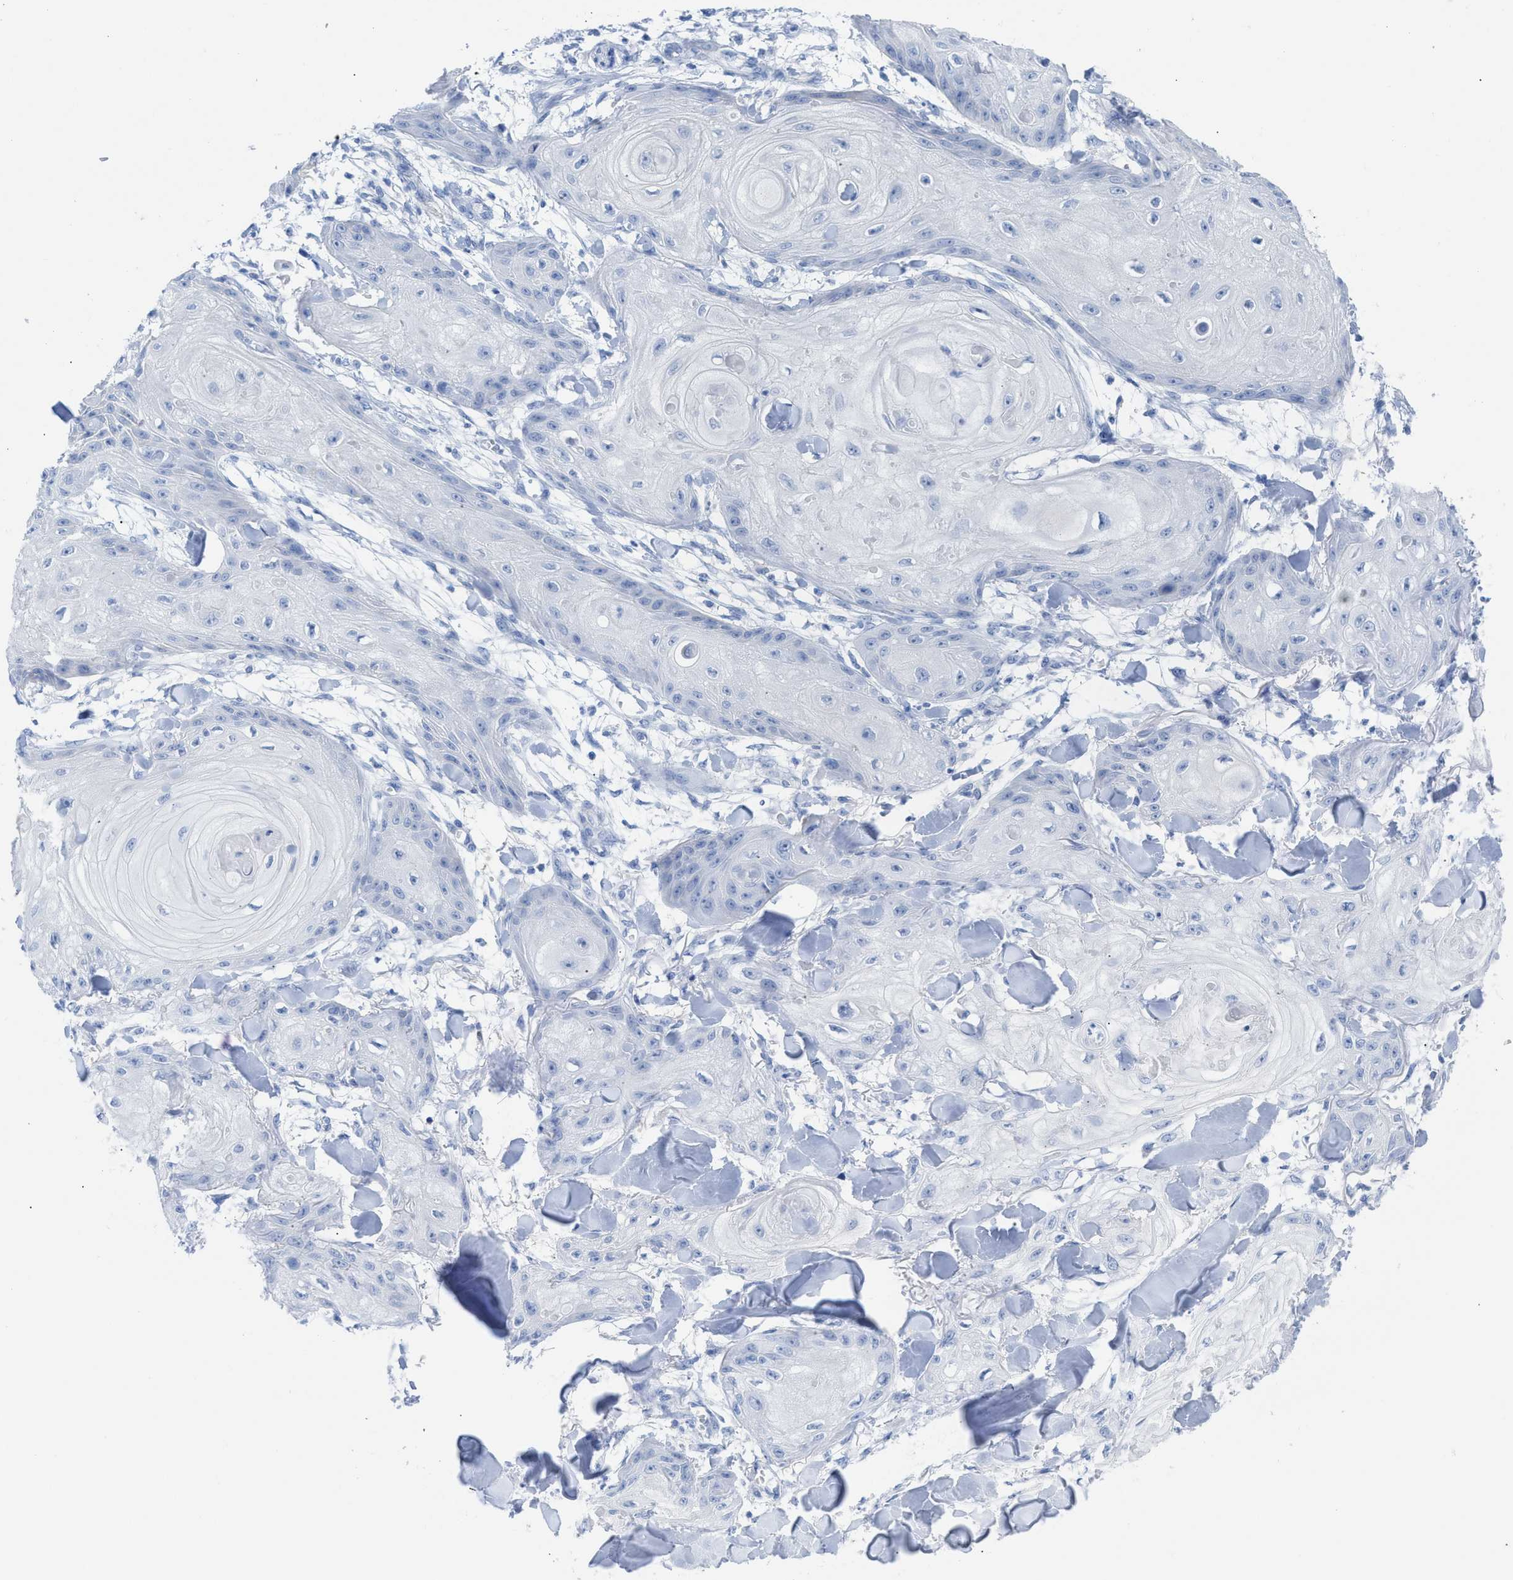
{"staining": {"intensity": "negative", "quantity": "none", "location": "none"}, "tissue": "skin cancer", "cell_type": "Tumor cells", "image_type": "cancer", "snomed": [{"axis": "morphology", "description": "Squamous cell carcinoma, NOS"}, {"axis": "topography", "description": "Skin"}], "caption": "An image of skin squamous cell carcinoma stained for a protein reveals no brown staining in tumor cells.", "gene": "CPA1", "patient": {"sex": "male", "age": 74}}